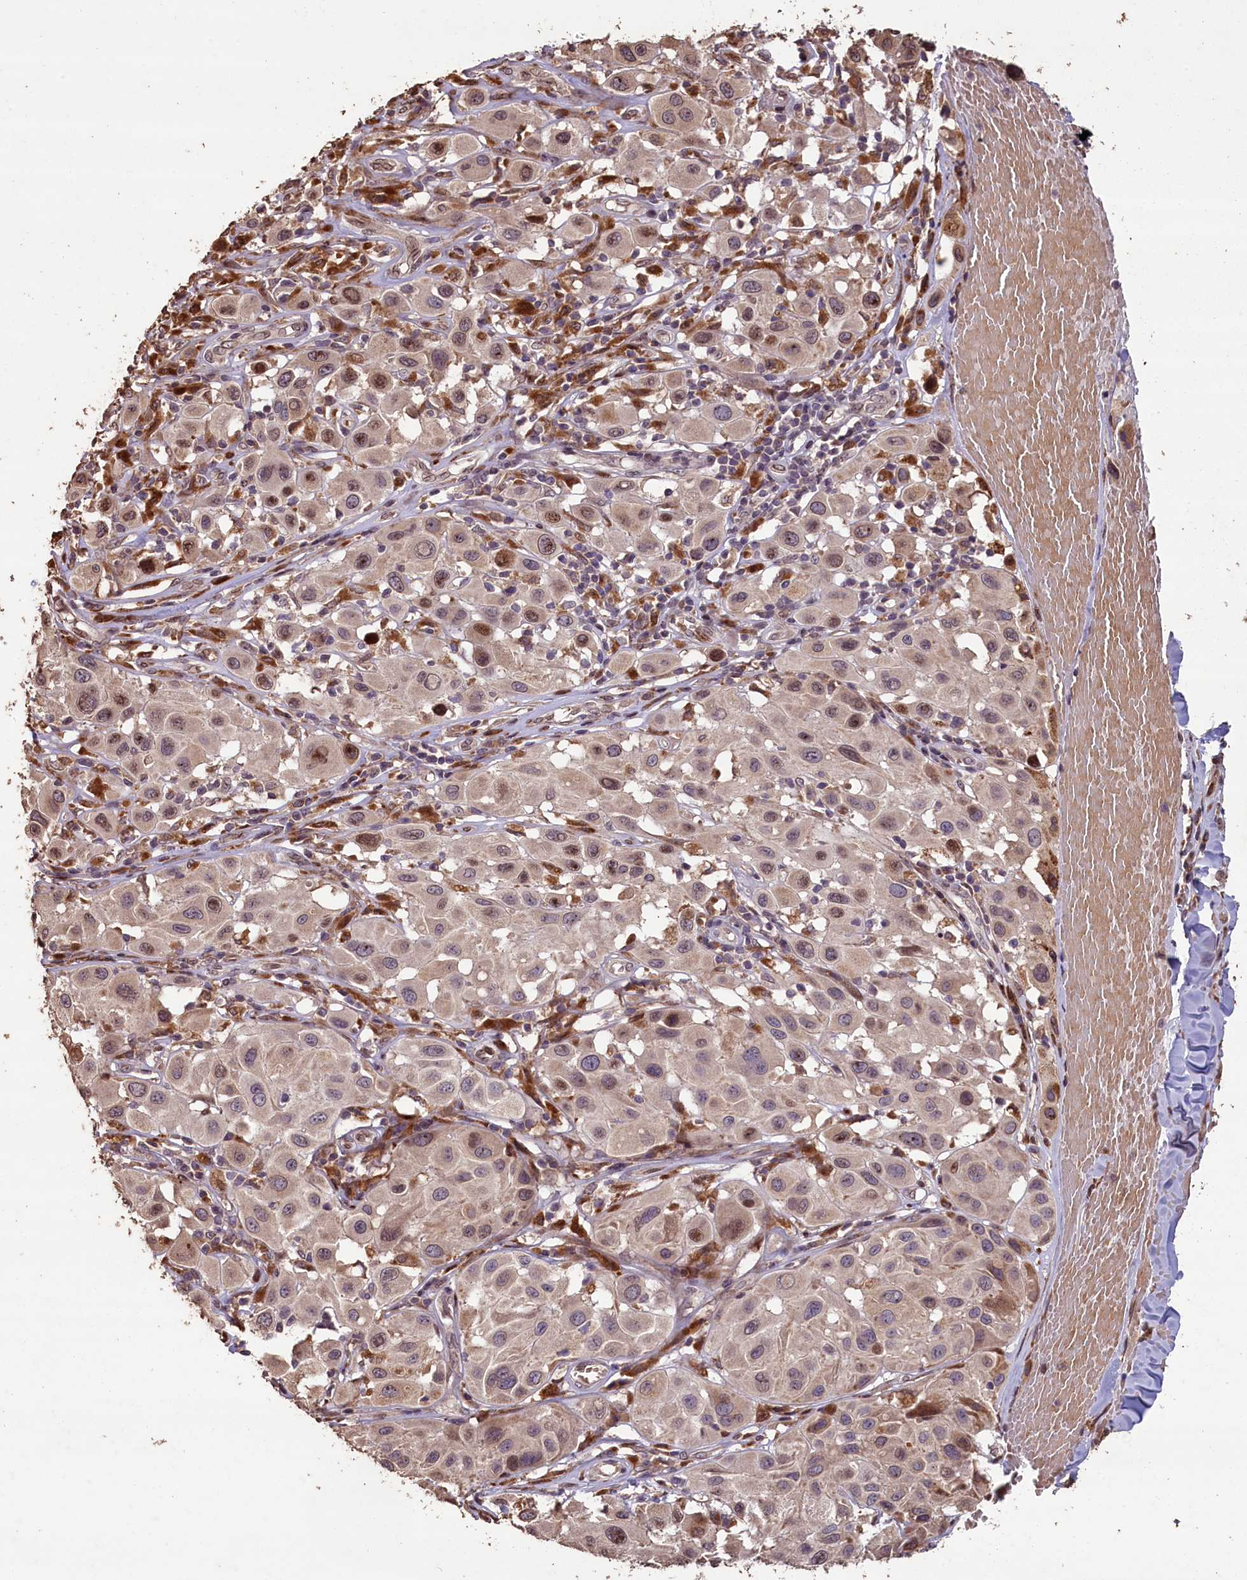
{"staining": {"intensity": "moderate", "quantity": "<25%", "location": "nuclear"}, "tissue": "melanoma", "cell_type": "Tumor cells", "image_type": "cancer", "snomed": [{"axis": "morphology", "description": "Malignant melanoma, Metastatic site"}, {"axis": "topography", "description": "Skin"}], "caption": "Human malignant melanoma (metastatic site) stained with a protein marker demonstrates moderate staining in tumor cells.", "gene": "SLC38A7", "patient": {"sex": "male", "age": 41}}